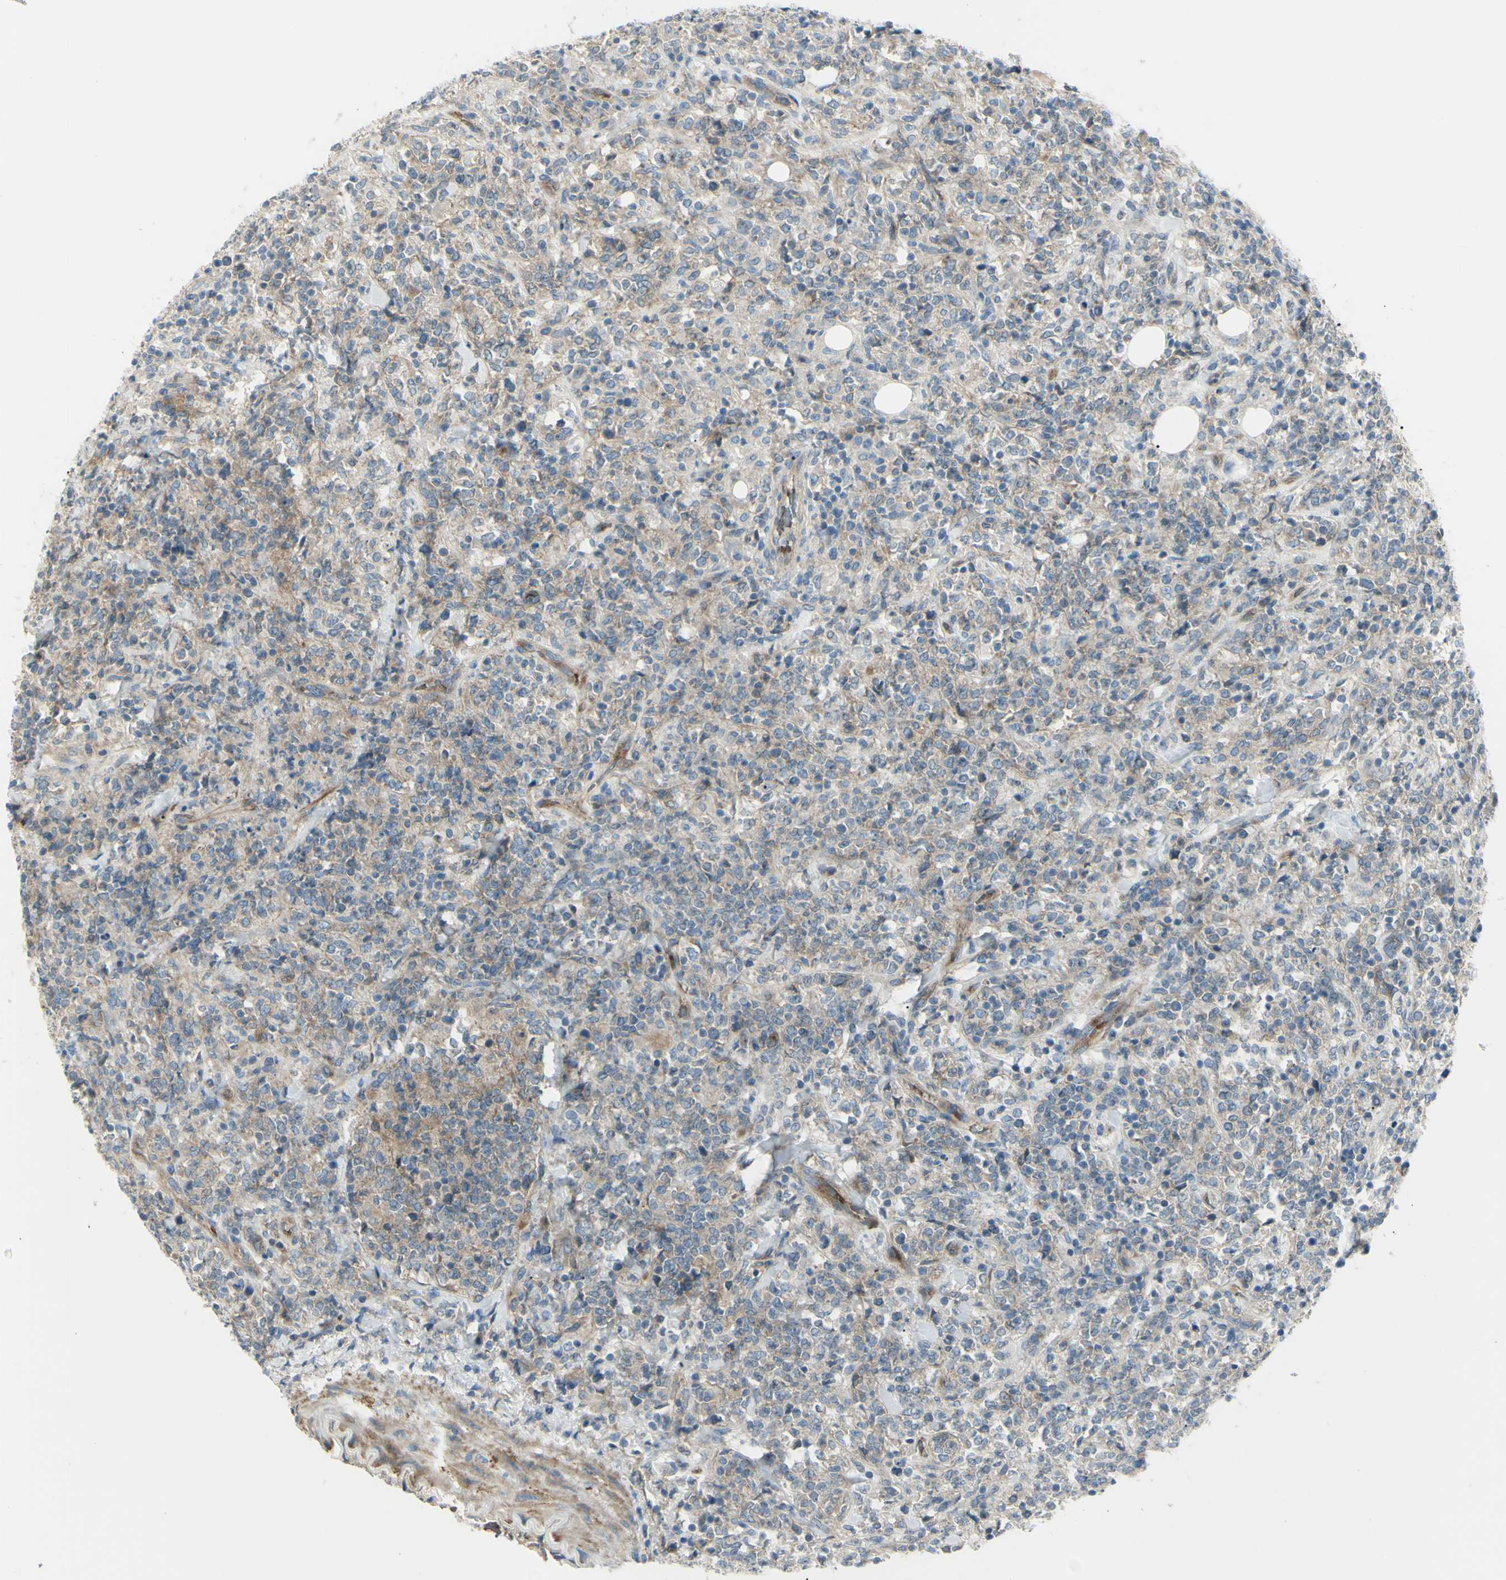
{"staining": {"intensity": "weak", "quantity": ">75%", "location": "cytoplasmic/membranous"}, "tissue": "lymphoma", "cell_type": "Tumor cells", "image_type": "cancer", "snomed": [{"axis": "morphology", "description": "Malignant lymphoma, non-Hodgkin's type, High grade"}, {"axis": "topography", "description": "Soft tissue"}], "caption": "High-grade malignant lymphoma, non-Hodgkin's type stained with a brown dye reveals weak cytoplasmic/membranous positive expression in about >75% of tumor cells.", "gene": "PCDHGA2", "patient": {"sex": "male", "age": 18}}